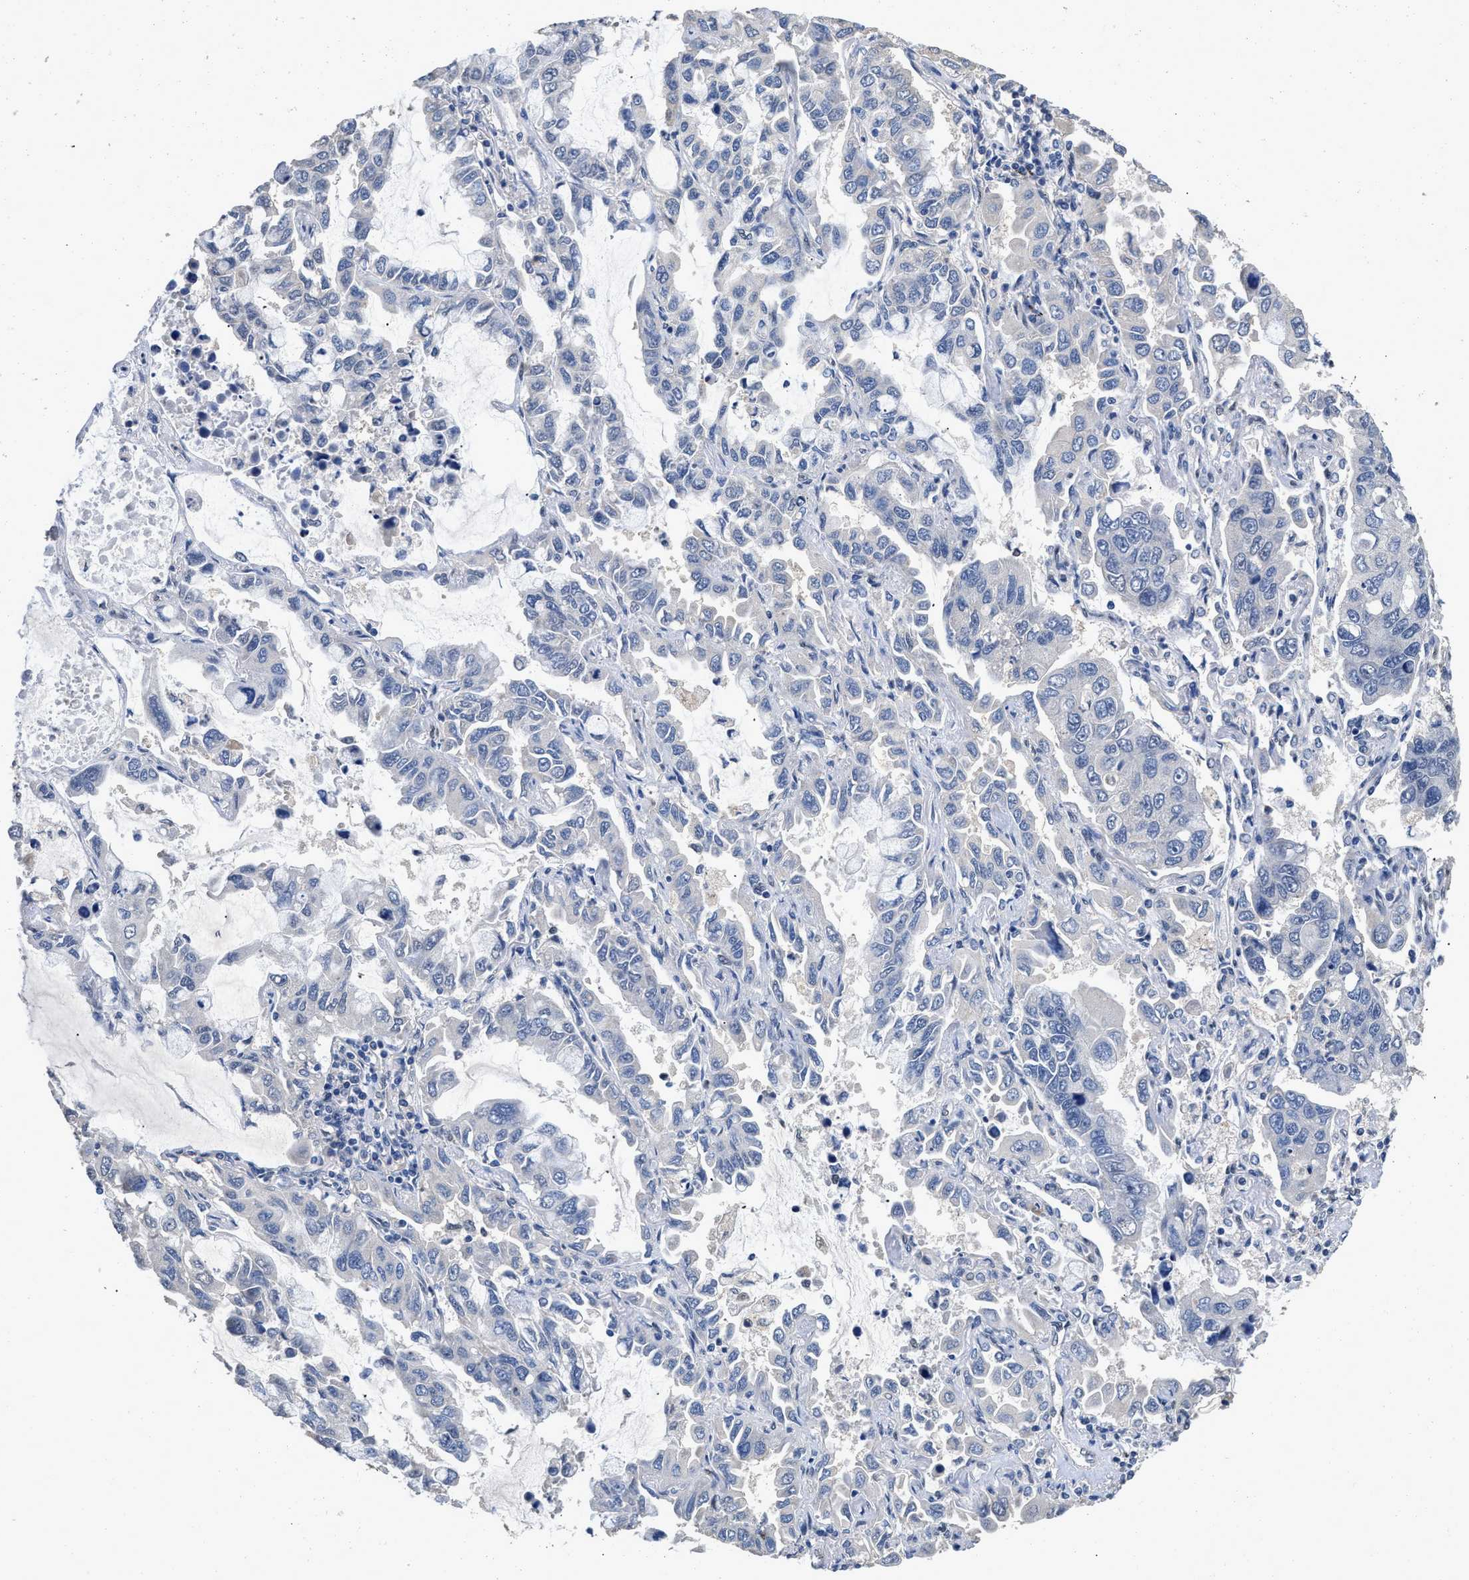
{"staining": {"intensity": "negative", "quantity": "none", "location": "none"}, "tissue": "lung cancer", "cell_type": "Tumor cells", "image_type": "cancer", "snomed": [{"axis": "morphology", "description": "Adenocarcinoma, NOS"}, {"axis": "topography", "description": "Lung"}], "caption": "Immunohistochemistry (IHC) photomicrograph of lung adenocarcinoma stained for a protein (brown), which displays no staining in tumor cells.", "gene": "QKI", "patient": {"sex": "male", "age": 64}}